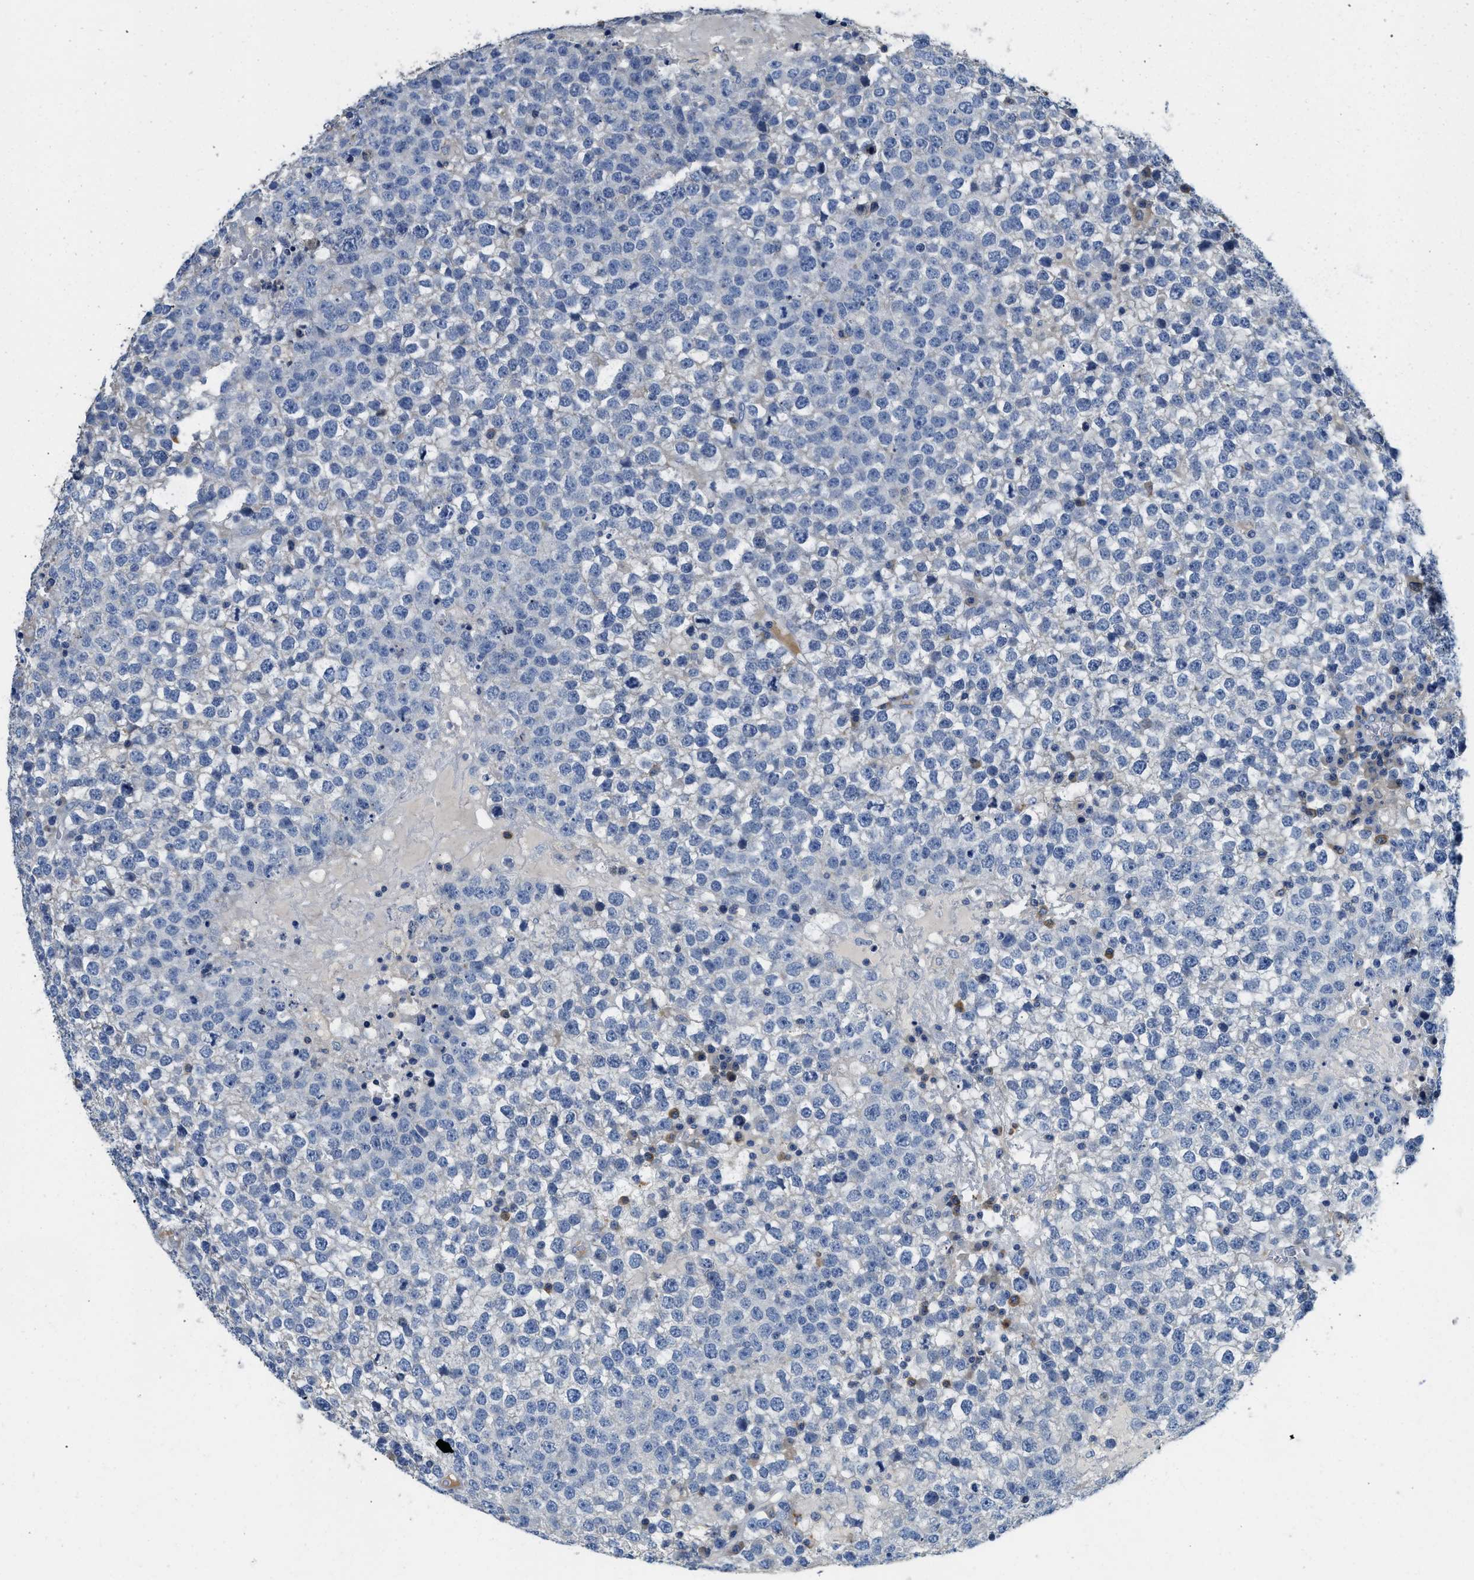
{"staining": {"intensity": "negative", "quantity": "none", "location": "none"}, "tissue": "testis cancer", "cell_type": "Tumor cells", "image_type": "cancer", "snomed": [{"axis": "morphology", "description": "Seminoma, NOS"}, {"axis": "topography", "description": "Testis"}], "caption": "Human seminoma (testis) stained for a protein using immunohistochemistry (IHC) exhibits no staining in tumor cells.", "gene": "C1S", "patient": {"sex": "male", "age": 65}}